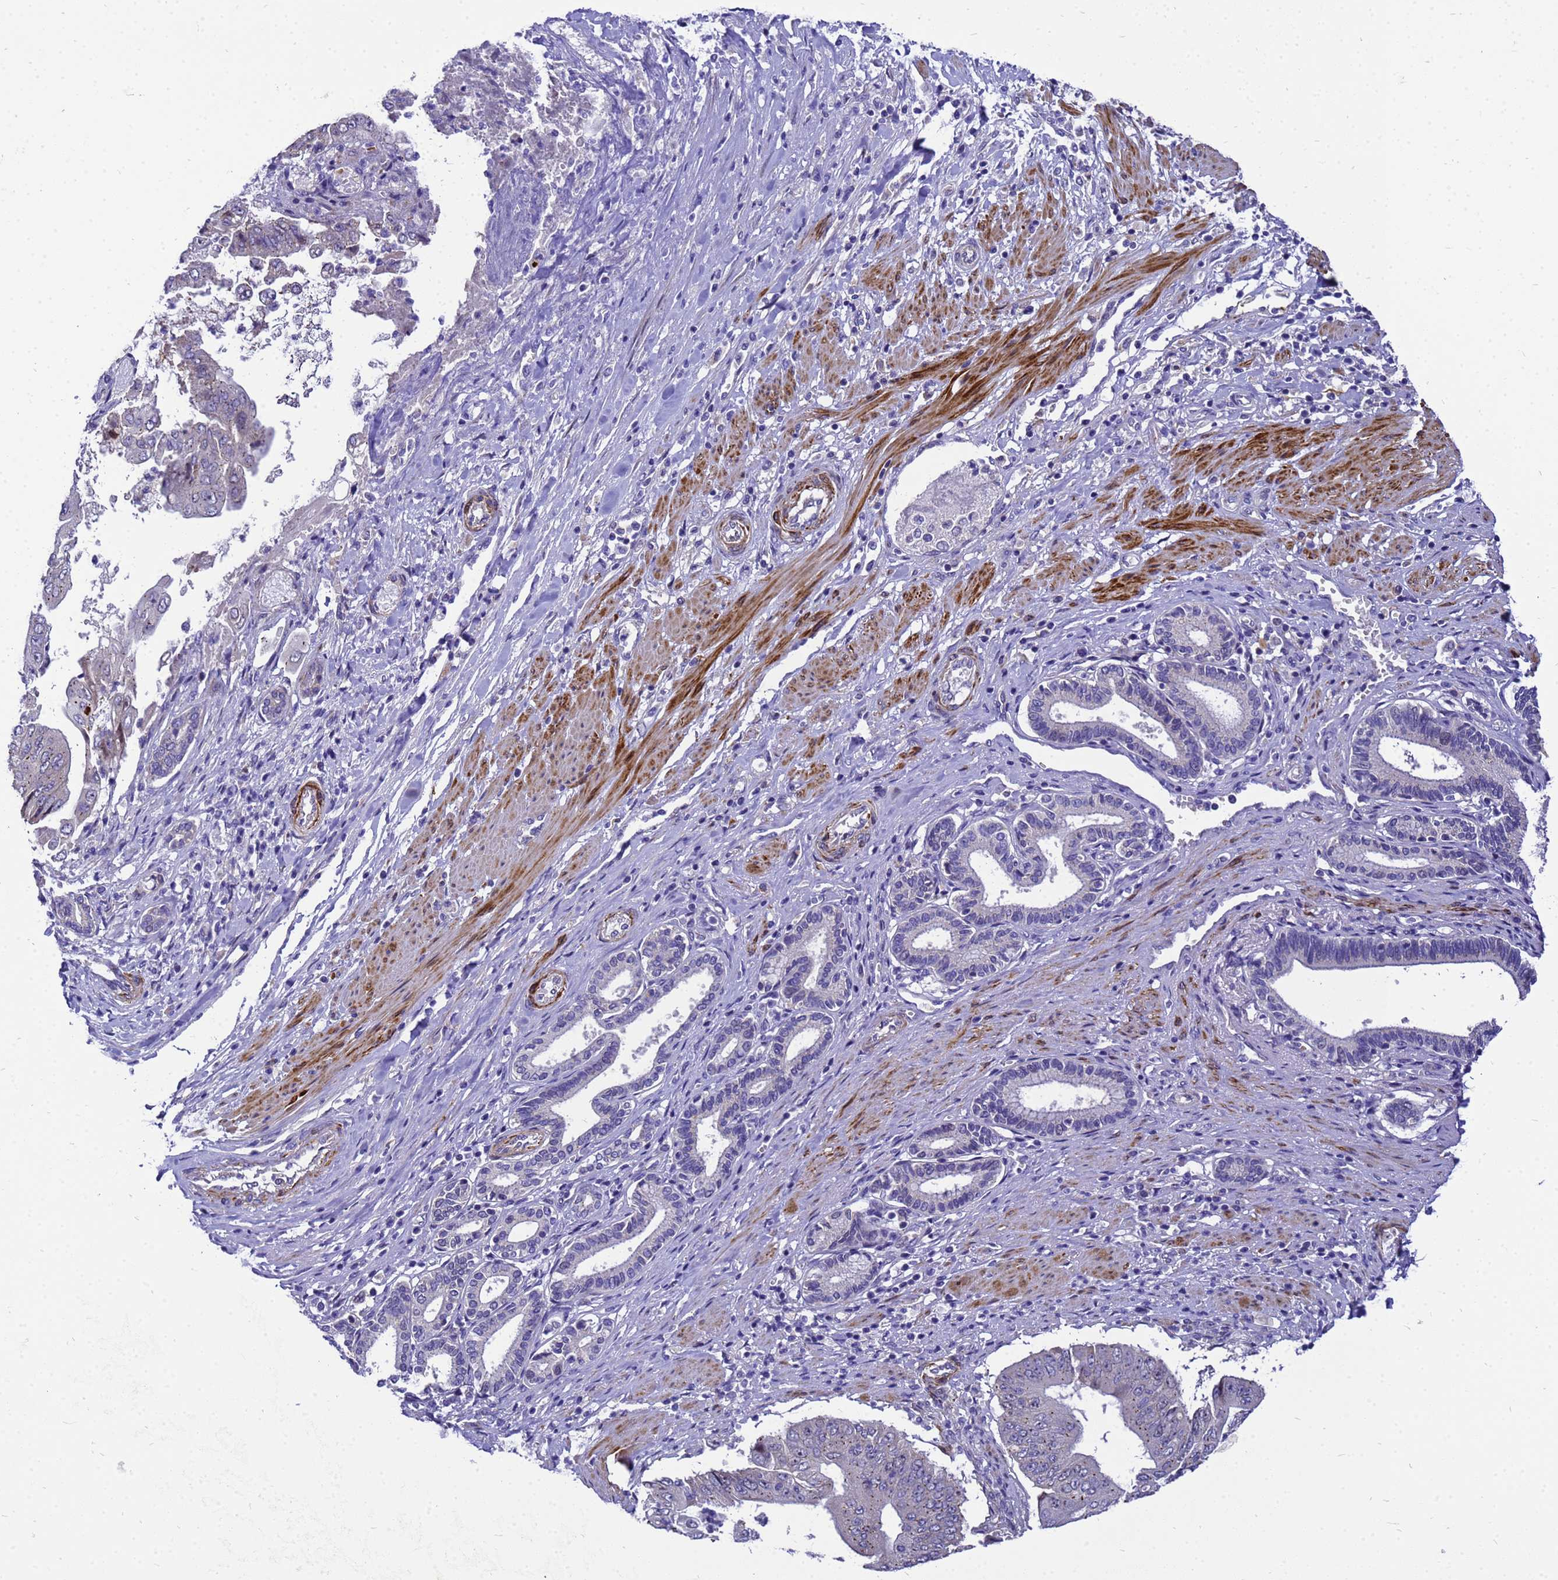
{"staining": {"intensity": "negative", "quantity": "none", "location": "none"}, "tissue": "pancreatic cancer", "cell_type": "Tumor cells", "image_type": "cancer", "snomed": [{"axis": "morphology", "description": "Adenocarcinoma, NOS"}, {"axis": "topography", "description": "Pancreas"}], "caption": "The IHC image has no significant positivity in tumor cells of adenocarcinoma (pancreatic) tissue.", "gene": "POP7", "patient": {"sex": "female", "age": 77}}